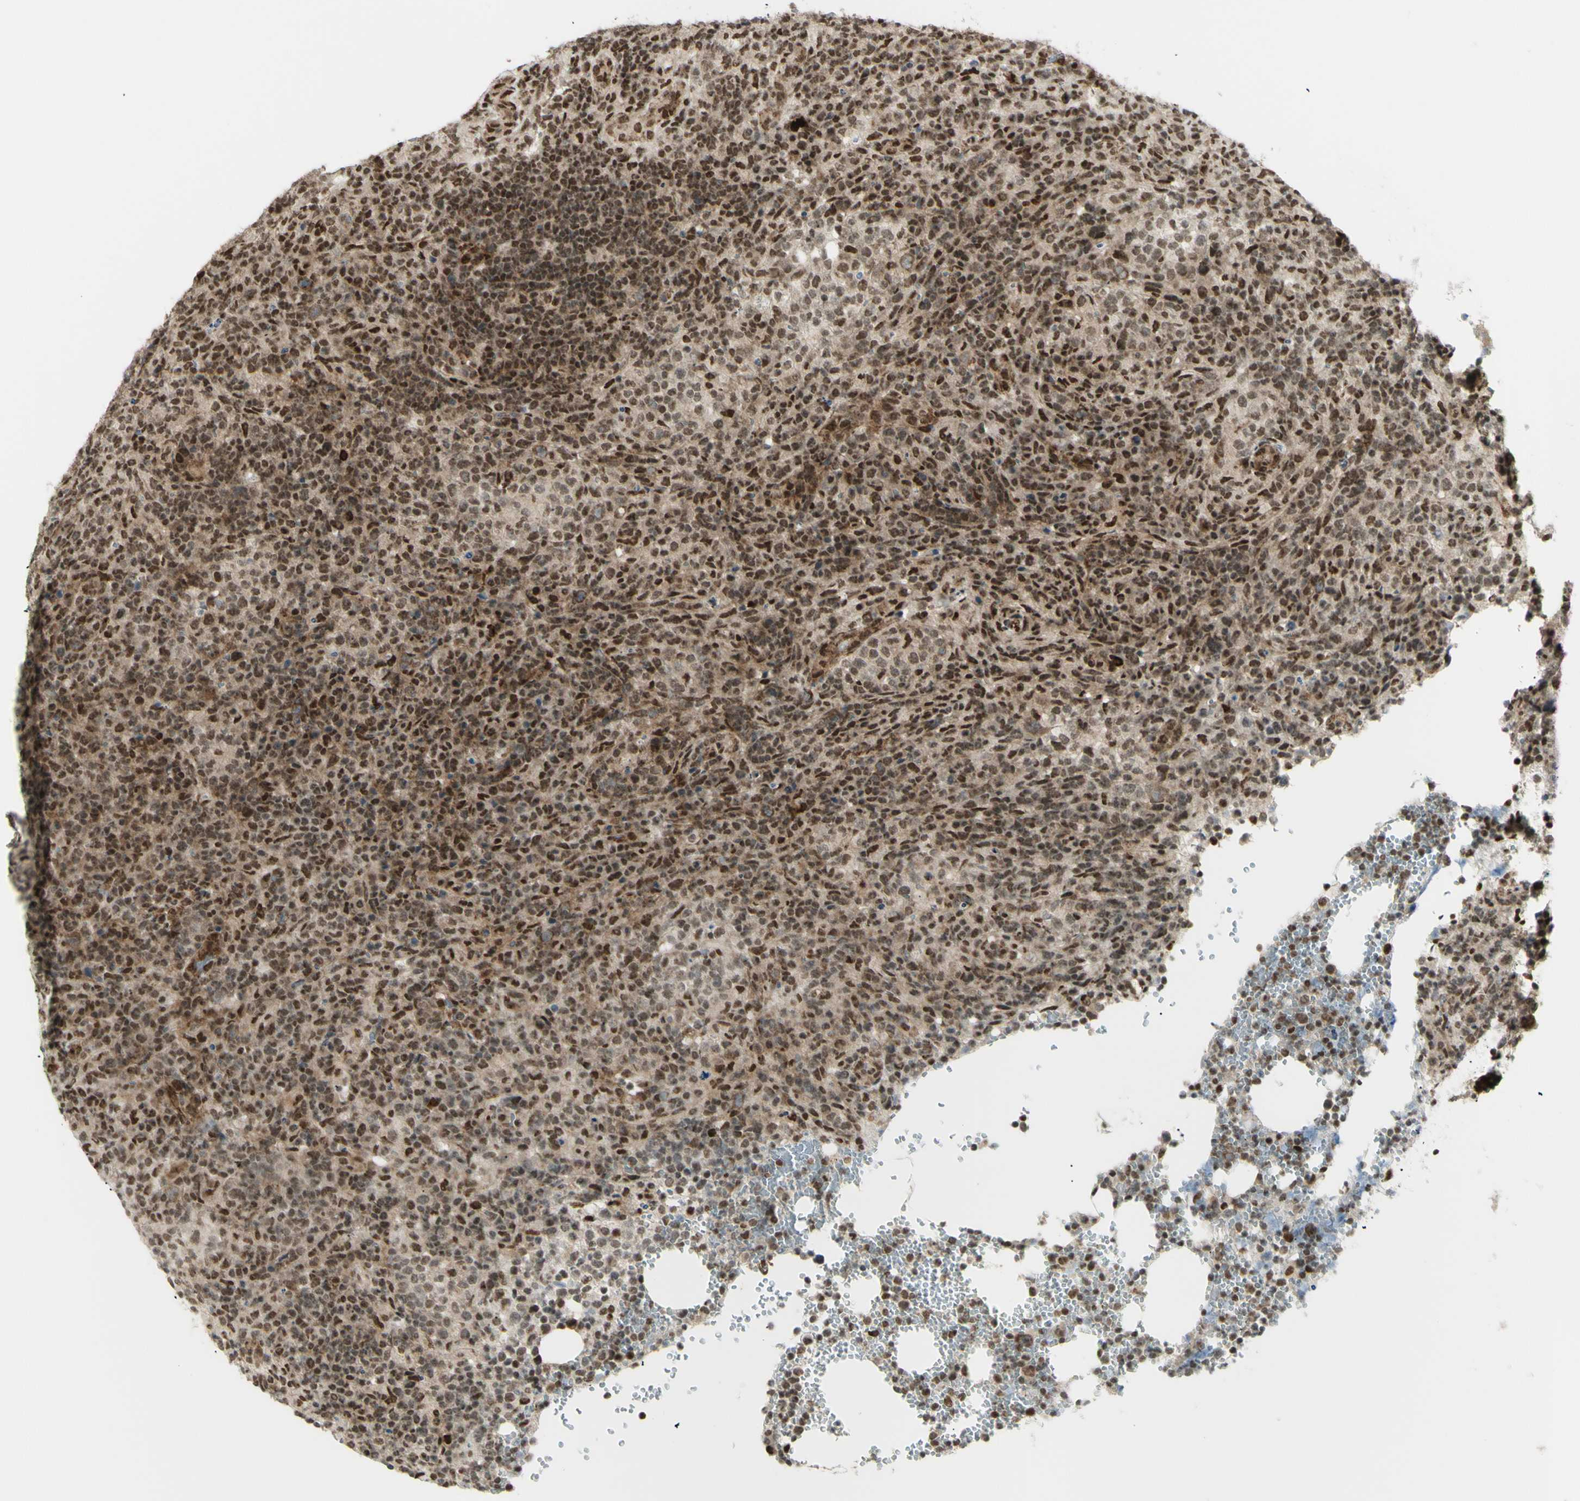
{"staining": {"intensity": "strong", "quantity": ">75%", "location": "nuclear"}, "tissue": "lymphoma", "cell_type": "Tumor cells", "image_type": "cancer", "snomed": [{"axis": "morphology", "description": "Malignant lymphoma, non-Hodgkin's type, High grade"}, {"axis": "topography", "description": "Lymph node"}], "caption": "IHC image of neoplastic tissue: malignant lymphoma, non-Hodgkin's type (high-grade) stained using immunohistochemistry reveals high levels of strong protein expression localized specifically in the nuclear of tumor cells, appearing as a nuclear brown color.", "gene": "ZMYM6", "patient": {"sex": "female", "age": 76}}